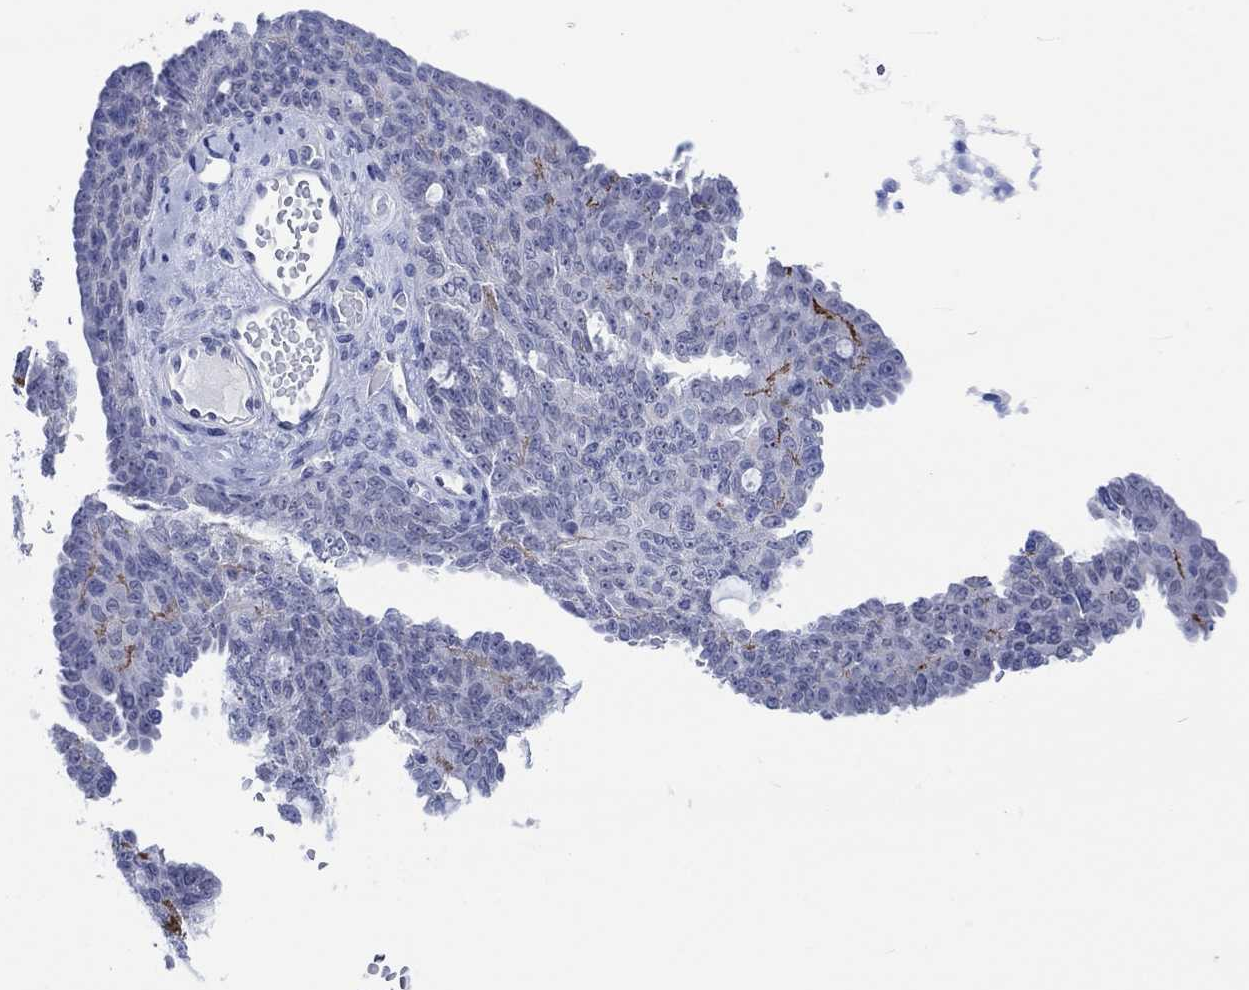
{"staining": {"intensity": "negative", "quantity": "none", "location": "none"}, "tissue": "ovarian cancer", "cell_type": "Tumor cells", "image_type": "cancer", "snomed": [{"axis": "morphology", "description": "Cystadenocarcinoma, serous, NOS"}, {"axis": "topography", "description": "Ovary"}], "caption": "Micrograph shows no significant protein expression in tumor cells of ovarian cancer (serous cystadenocarcinoma). (DAB immunohistochemistry (IHC) visualized using brightfield microscopy, high magnification).", "gene": "KLHL33", "patient": {"sex": "female", "age": 71}}